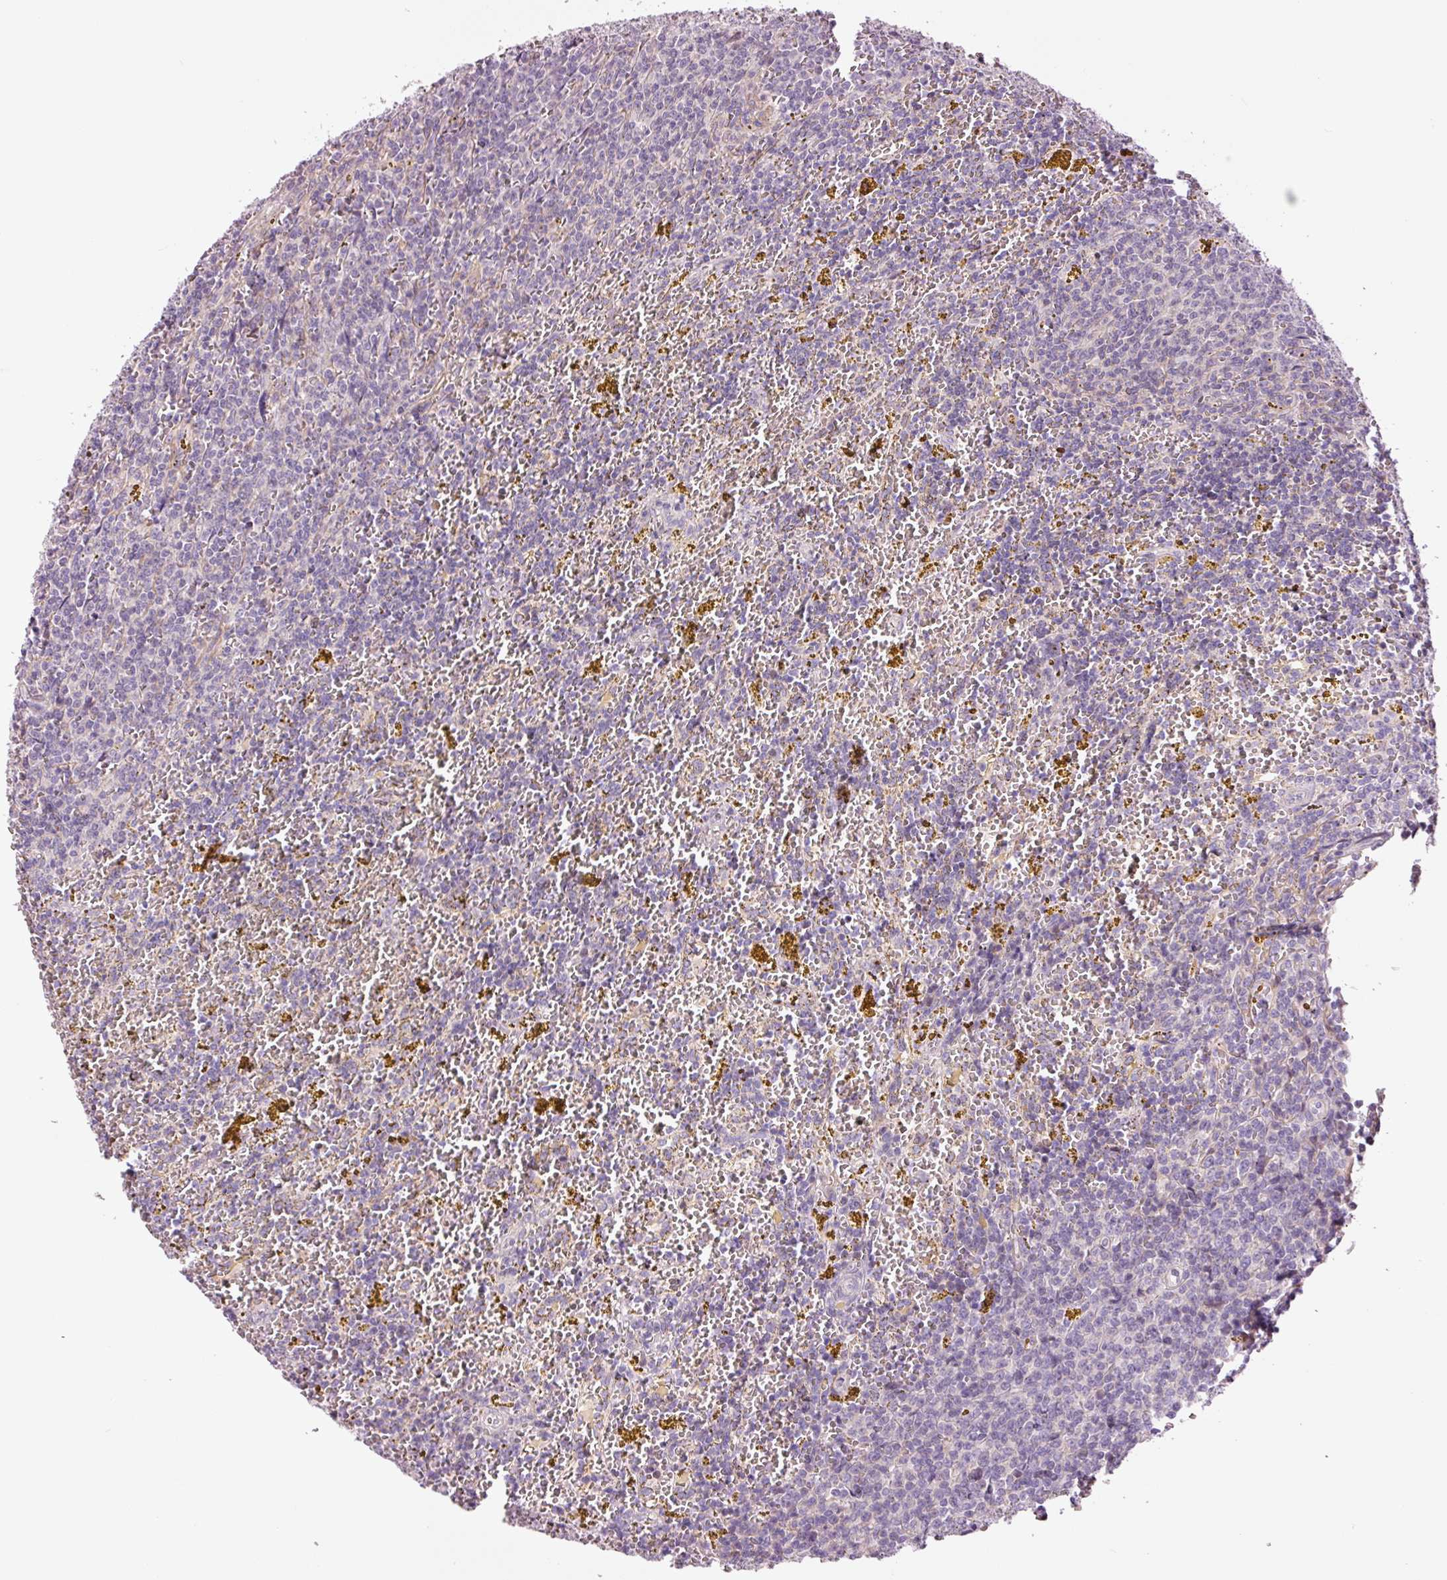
{"staining": {"intensity": "negative", "quantity": "none", "location": "none"}, "tissue": "lymphoma", "cell_type": "Tumor cells", "image_type": "cancer", "snomed": [{"axis": "morphology", "description": "Malignant lymphoma, non-Hodgkin's type, Low grade"}, {"axis": "topography", "description": "Spleen"}, {"axis": "topography", "description": "Lymph node"}], "caption": "Immunohistochemistry photomicrograph of neoplastic tissue: lymphoma stained with DAB demonstrates no significant protein expression in tumor cells.", "gene": "DAPP1", "patient": {"sex": "female", "age": 66}}